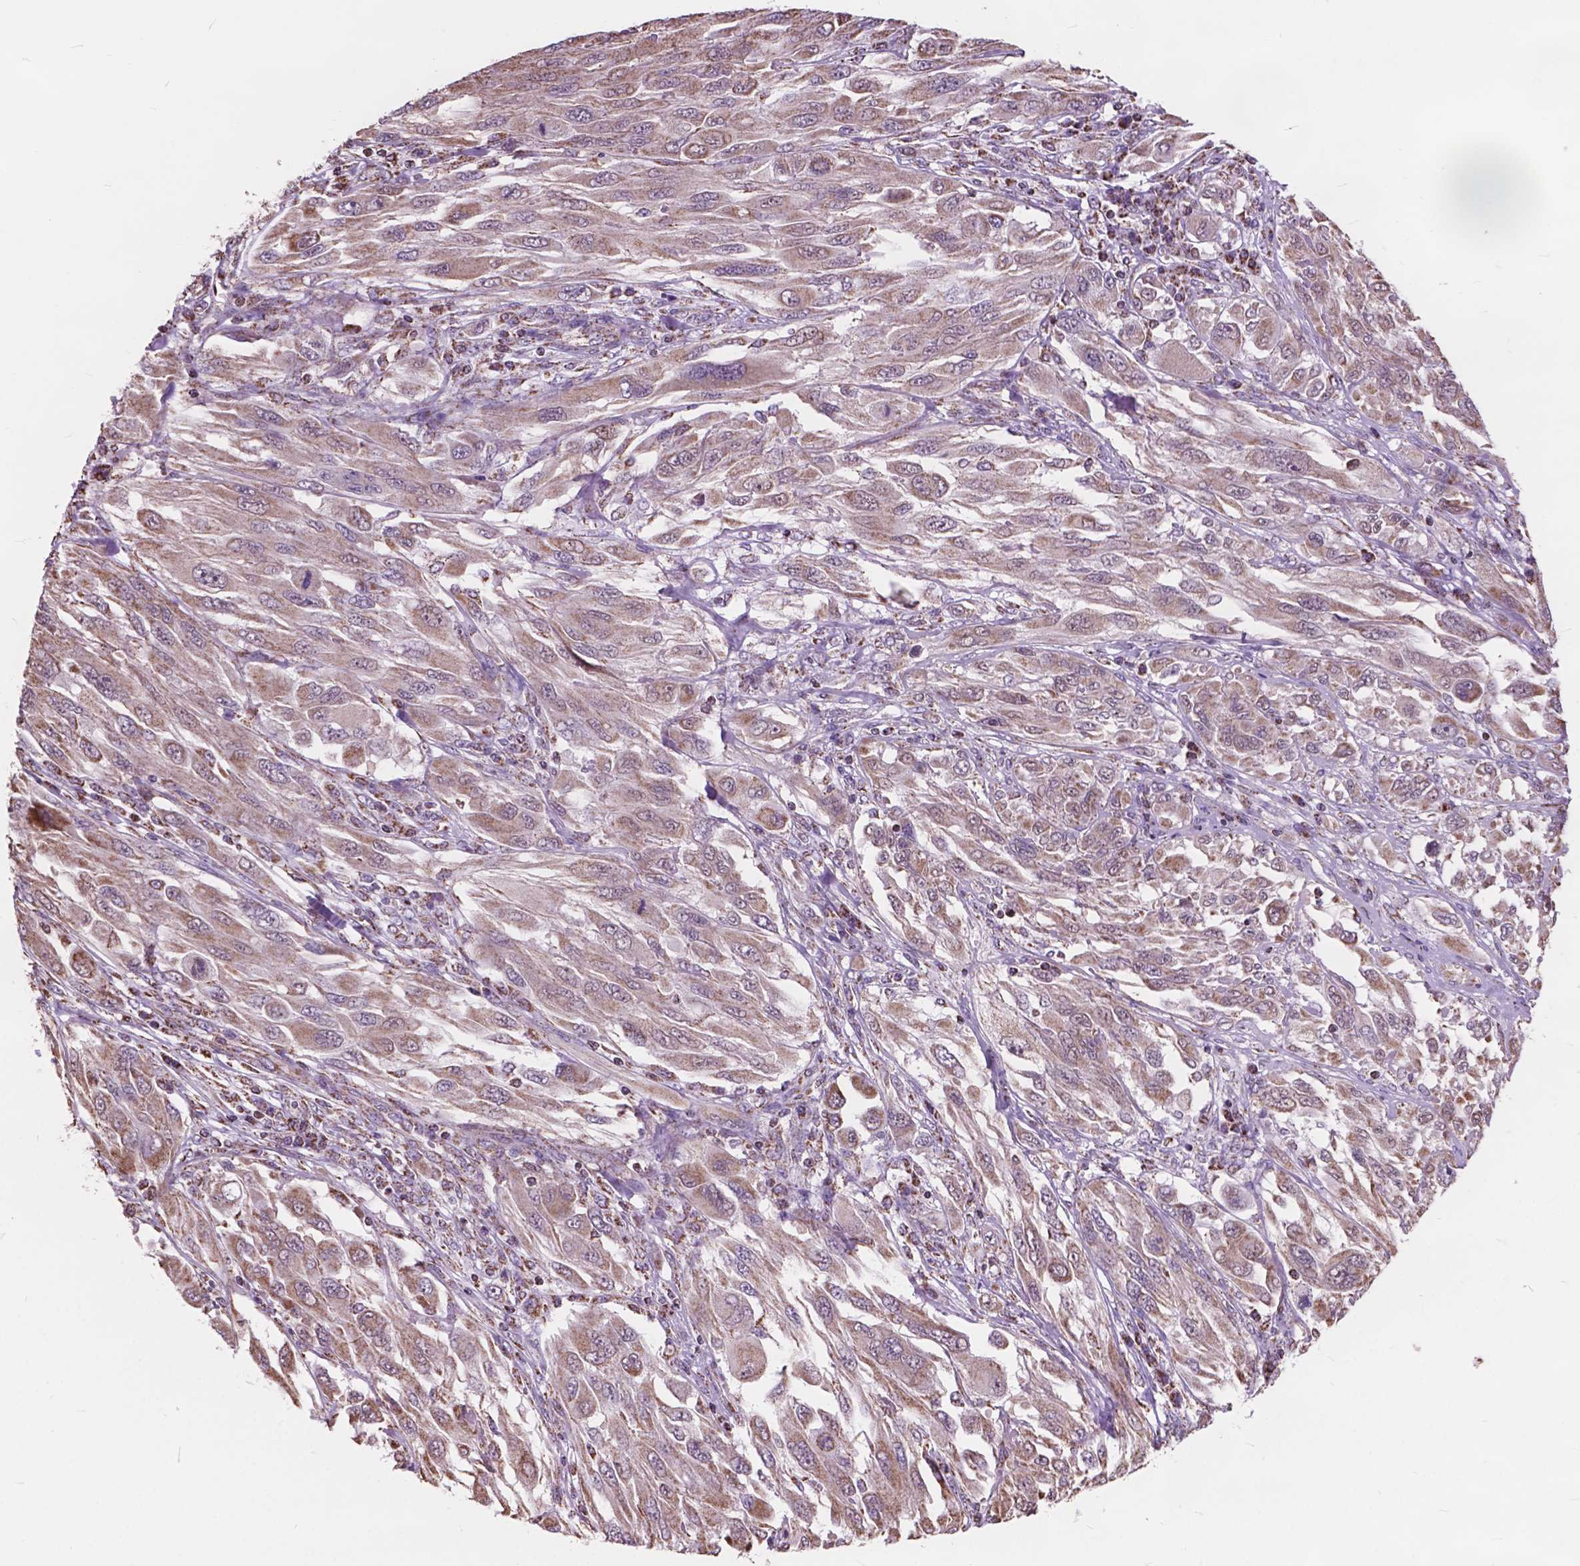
{"staining": {"intensity": "weak", "quantity": ">75%", "location": "cytoplasmic/membranous"}, "tissue": "melanoma", "cell_type": "Tumor cells", "image_type": "cancer", "snomed": [{"axis": "morphology", "description": "Malignant melanoma, NOS"}, {"axis": "topography", "description": "Skin"}], "caption": "A histopathology image of melanoma stained for a protein demonstrates weak cytoplasmic/membranous brown staining in tumor cells. The protein is shown in brown color, while the nuclei are stained blue.", "gene": "SCOC", "patient": {"sex": "female", "age": 91}}